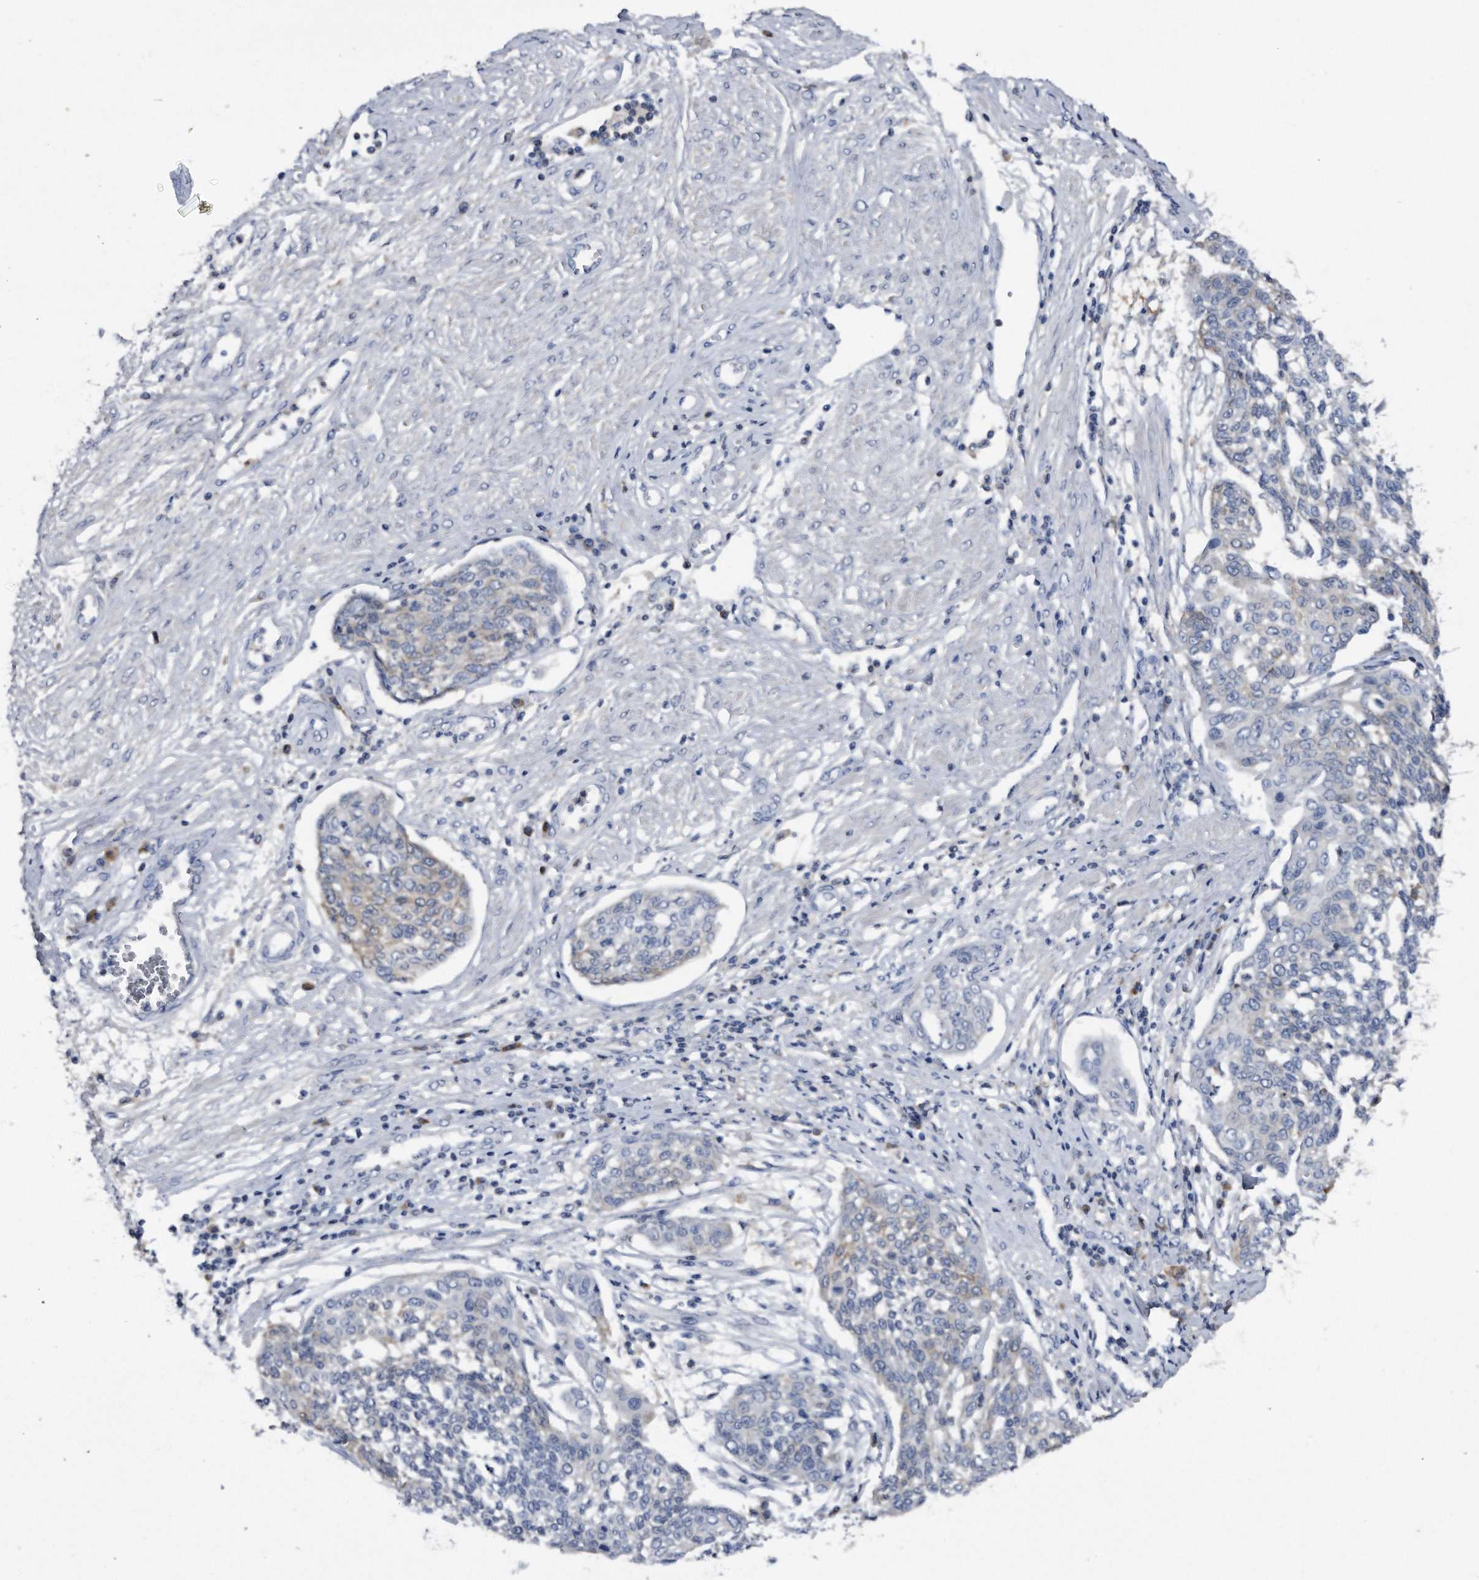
{"staining": {"intensity": "negative", "quantity": "none", "location": "none"}, "tissue": "cervical cancer", "cell_type": "Tumor cells", "image_type": "cancer", "snomed": [{"axis": "morphology", "description": "Squamous cell carcinoma, NOS"}, {"axis": "topography", "description": "Cervix"}], "caption": "There is no significant staining in tumor cells of cervical cancer (squamous cell carcinoma). The staining is performed using DAB brown chromogen with nuclei counter-stained in using hematoxylin.", "gene": "ASNS", "patient": {"sex": "female", "age": 34}}